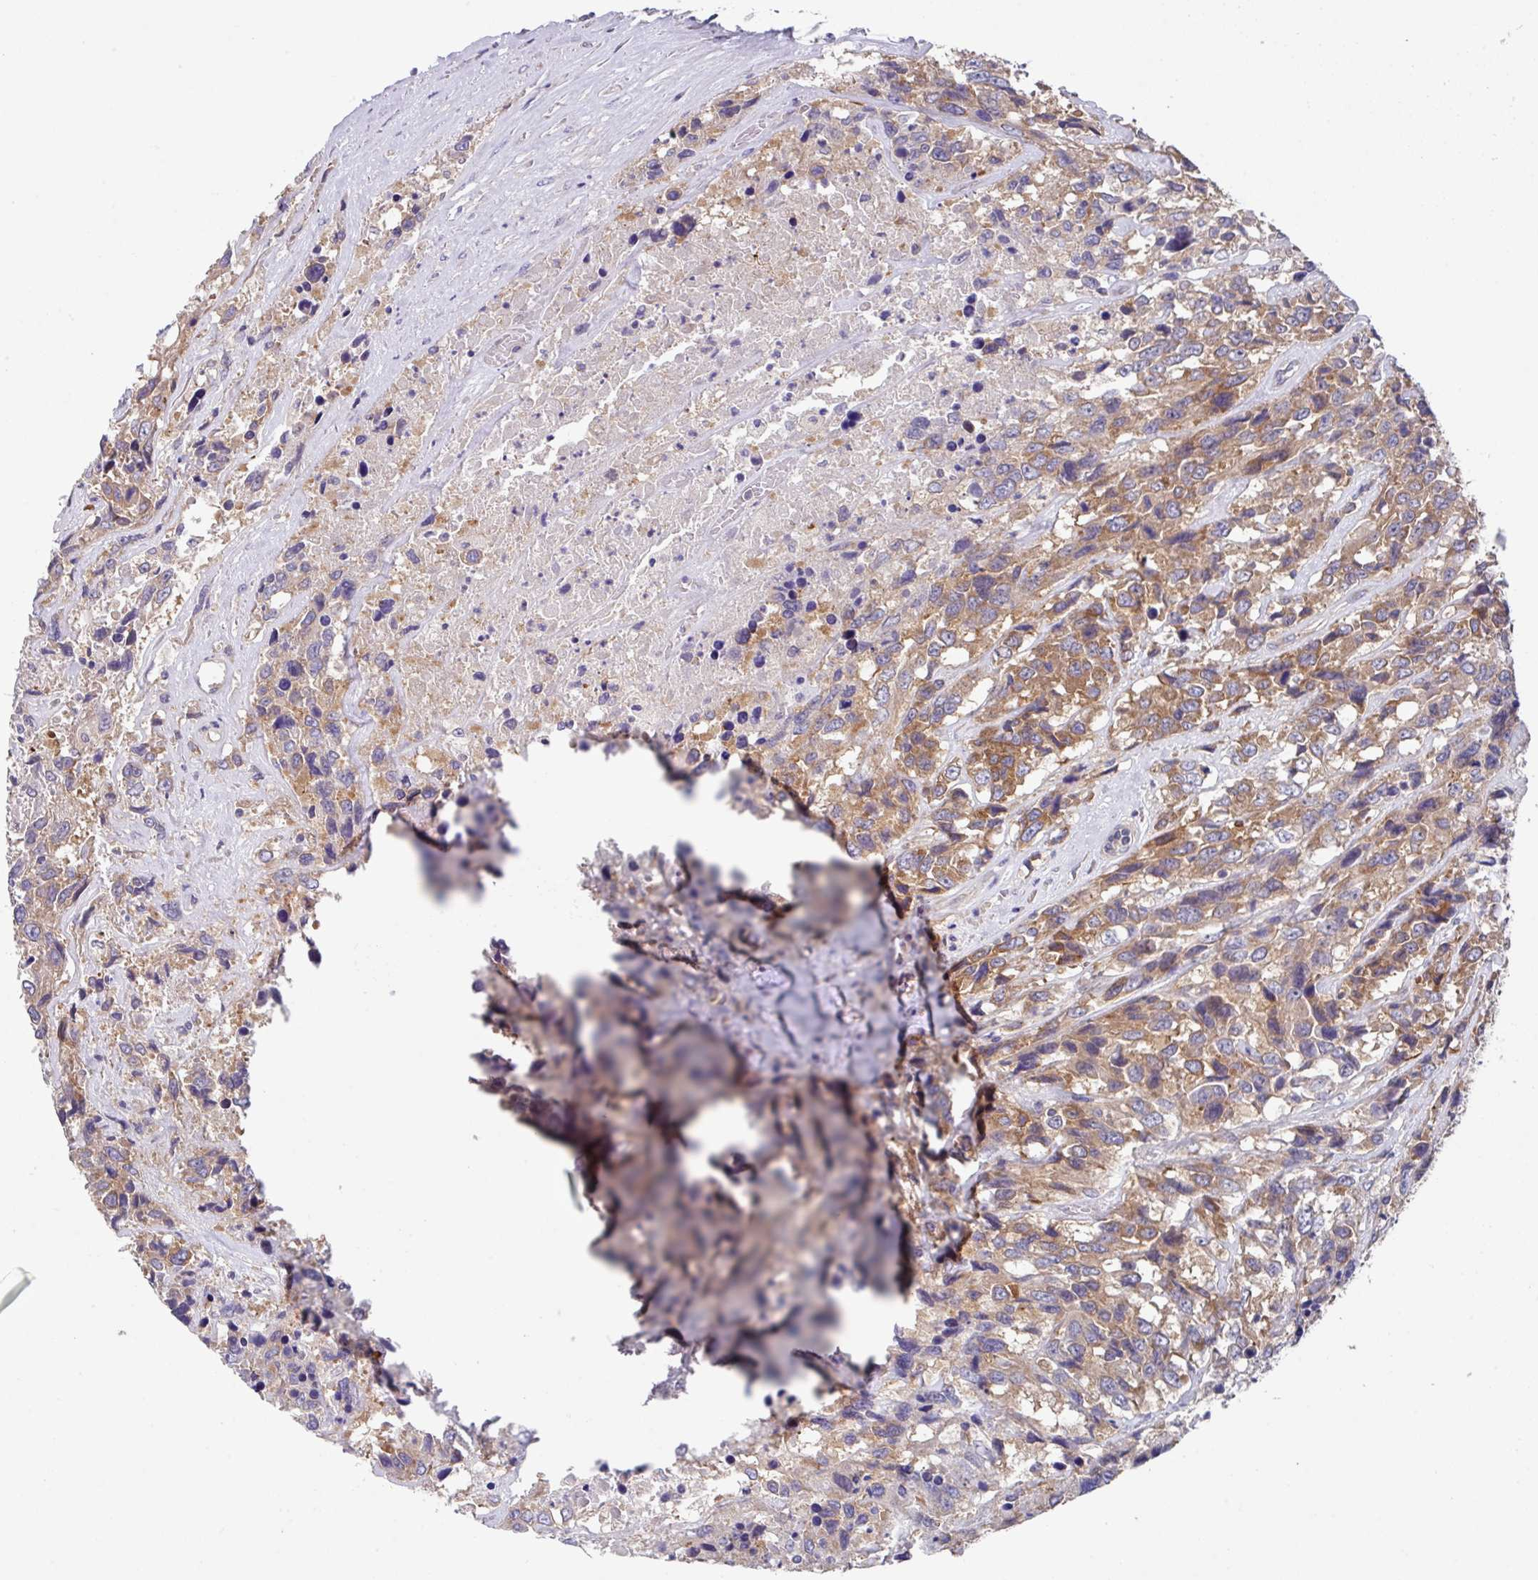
{"staining": {"intensity": "moderate", "quantity": ">75%", "location": "cytoplasmic/membranous"}, "tissue": "urothelial cancer", "cell_type": "Tumor cells", "image_type": "cancer", "snomed": [{"axis": "morphology", "description": "Urothelial carcinoma, High grade"}, {"axis": "topography", "description": "Urinary bladder"}], "caption": "The micrograph displays staining of urothelial cancer, revealing moderate cytoplasmic/membranous protein staining (brown color) within tumor cells. The staining was performed using DAB to visualize the protein expression in brown, while the nuclei were stained in blue with hematoxylin (Magnification: 20x).", "gene": "EIF4B", "patient": {"sex": "female", "age": 70}}